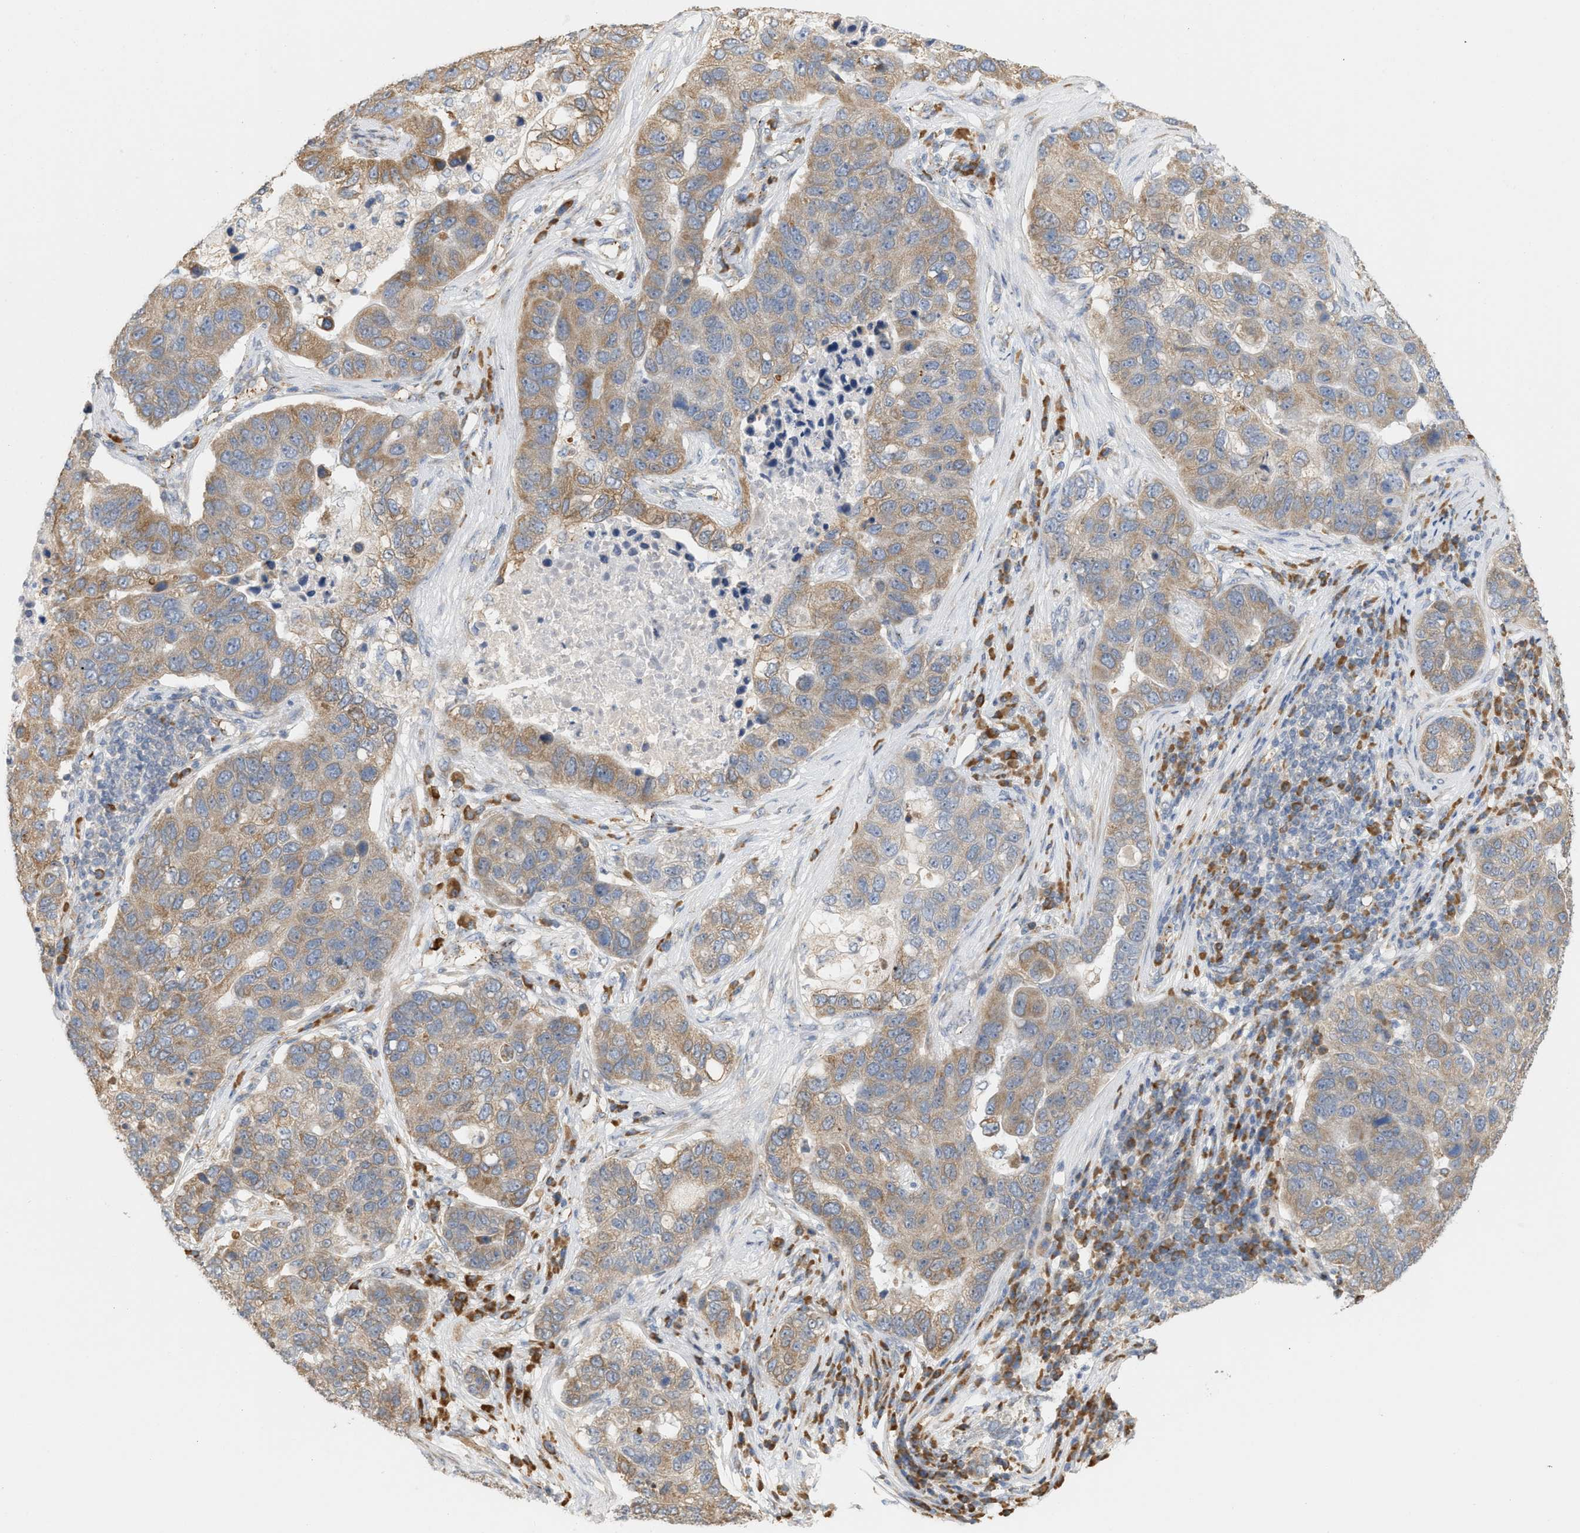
{"staining": {"intensity": "moderate", "quantity": ">75%", "location": "cytoplasmic/membranous"}, "tissue": "pancreatic cancer", "cell_type": "Tumor cells", "image_type": "cancer", "snomed": [{"axis": "morphology", "description": "Adenocarcinoma, NOS"}, {"axis": "topography", "description": "Pancreas"}], "caption": "Tumor cells demonstrate moderate cytoplasmic/membranous expression in approximately >75% of cells in pancreatic cancer (adenocarcinoma).", "gene": "SVOP", "patient": {"sex": "female", "age": 61}}